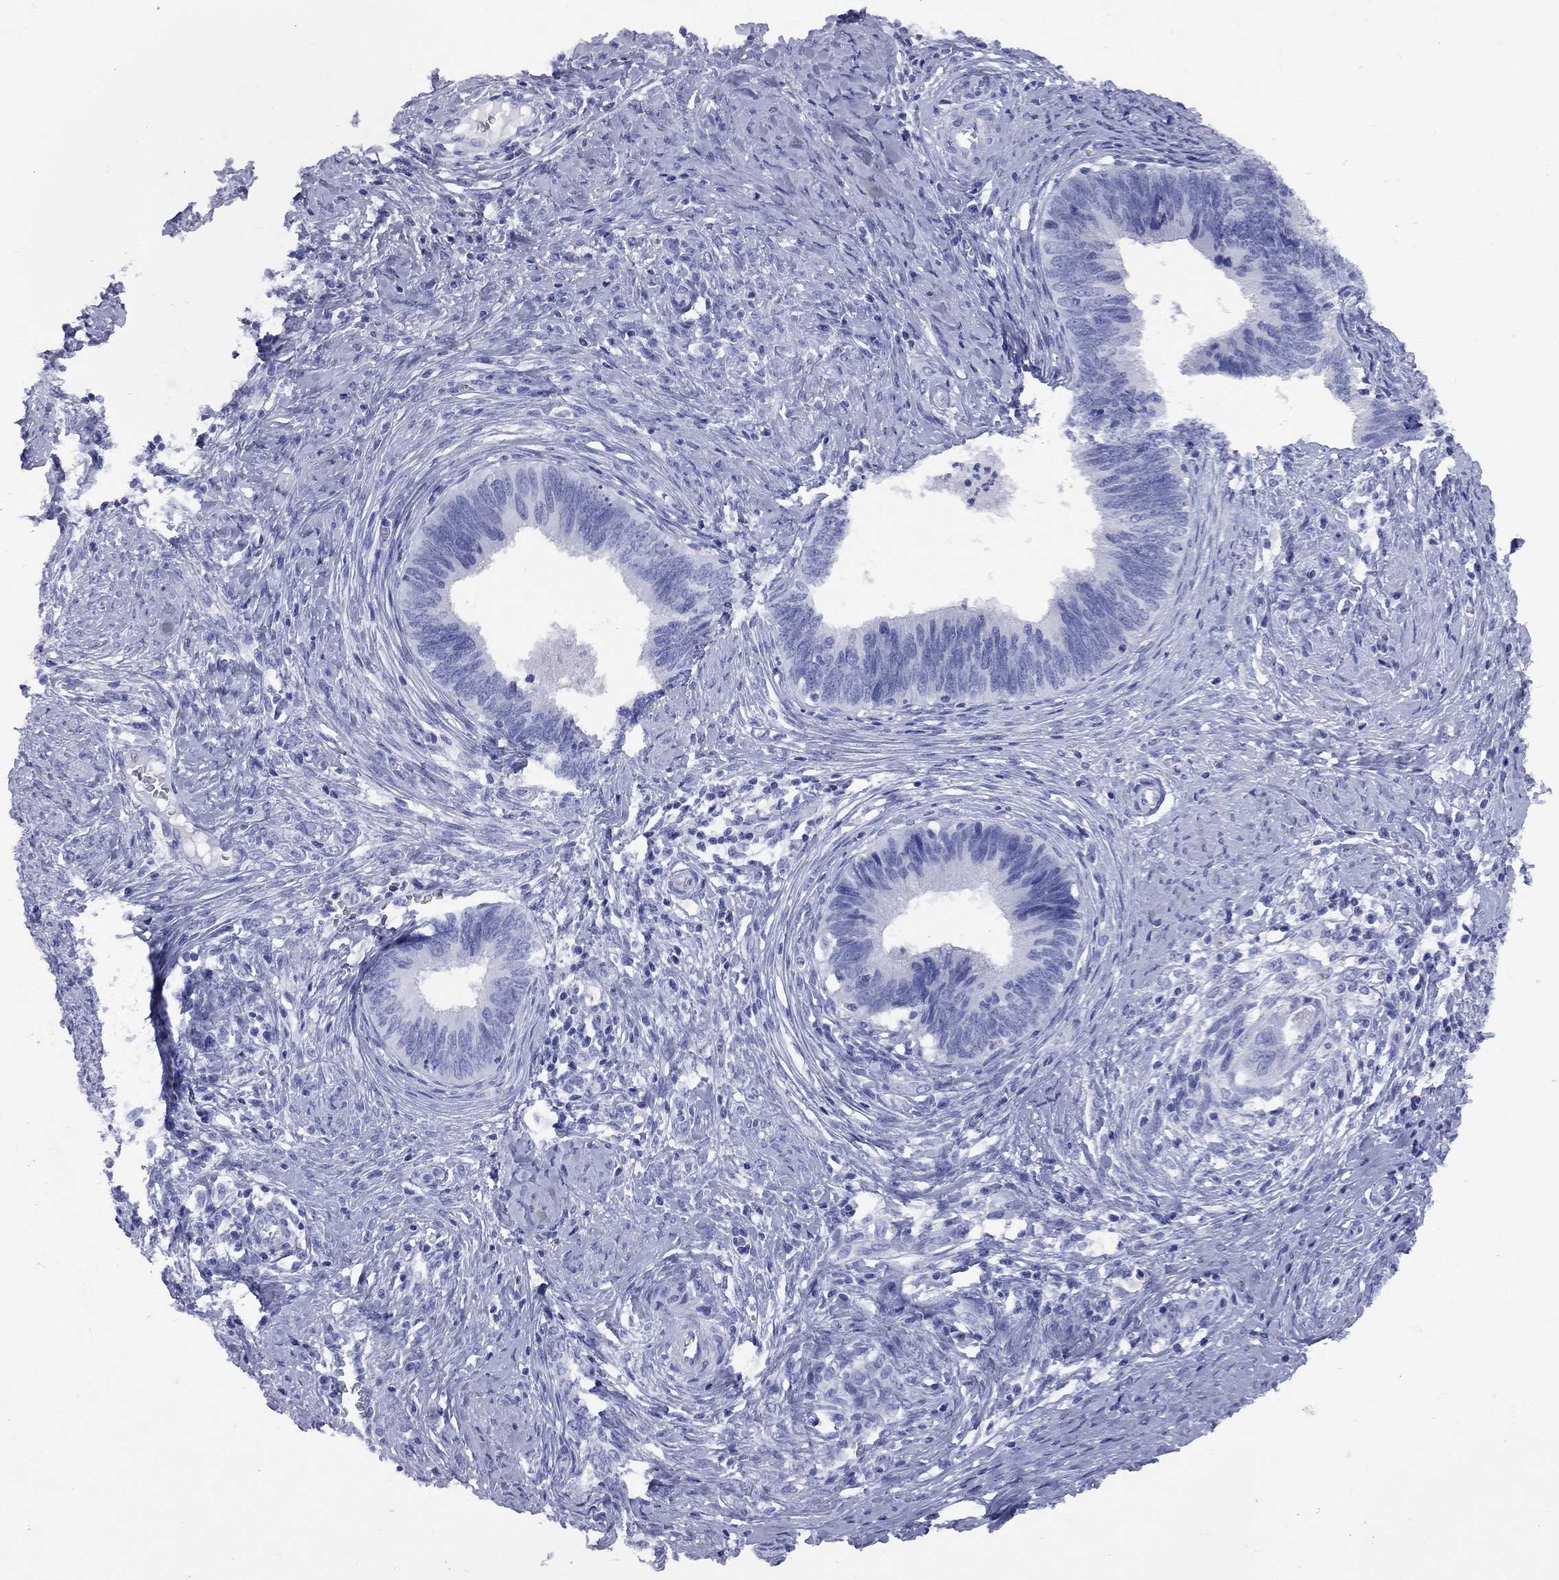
{"staining": {"intensity": "negative", "quantity": "none", "location": "none"}, "tissue": "cervical cancer", "cell_type": "Tumor cells", "image_type": "cancer", "snomed": [{"axis": "morphology", "description": "Adenocarcinoma, NOS"}, {"axis": "topography", "description": "Cervix"}], "caption": "Immunohistochemical staining of cervical adenocarcinoma demonstrates no significant positivity in tumor cells.", "gene": "CCNA1", "patient": {"sex": "female", "age": 42}}